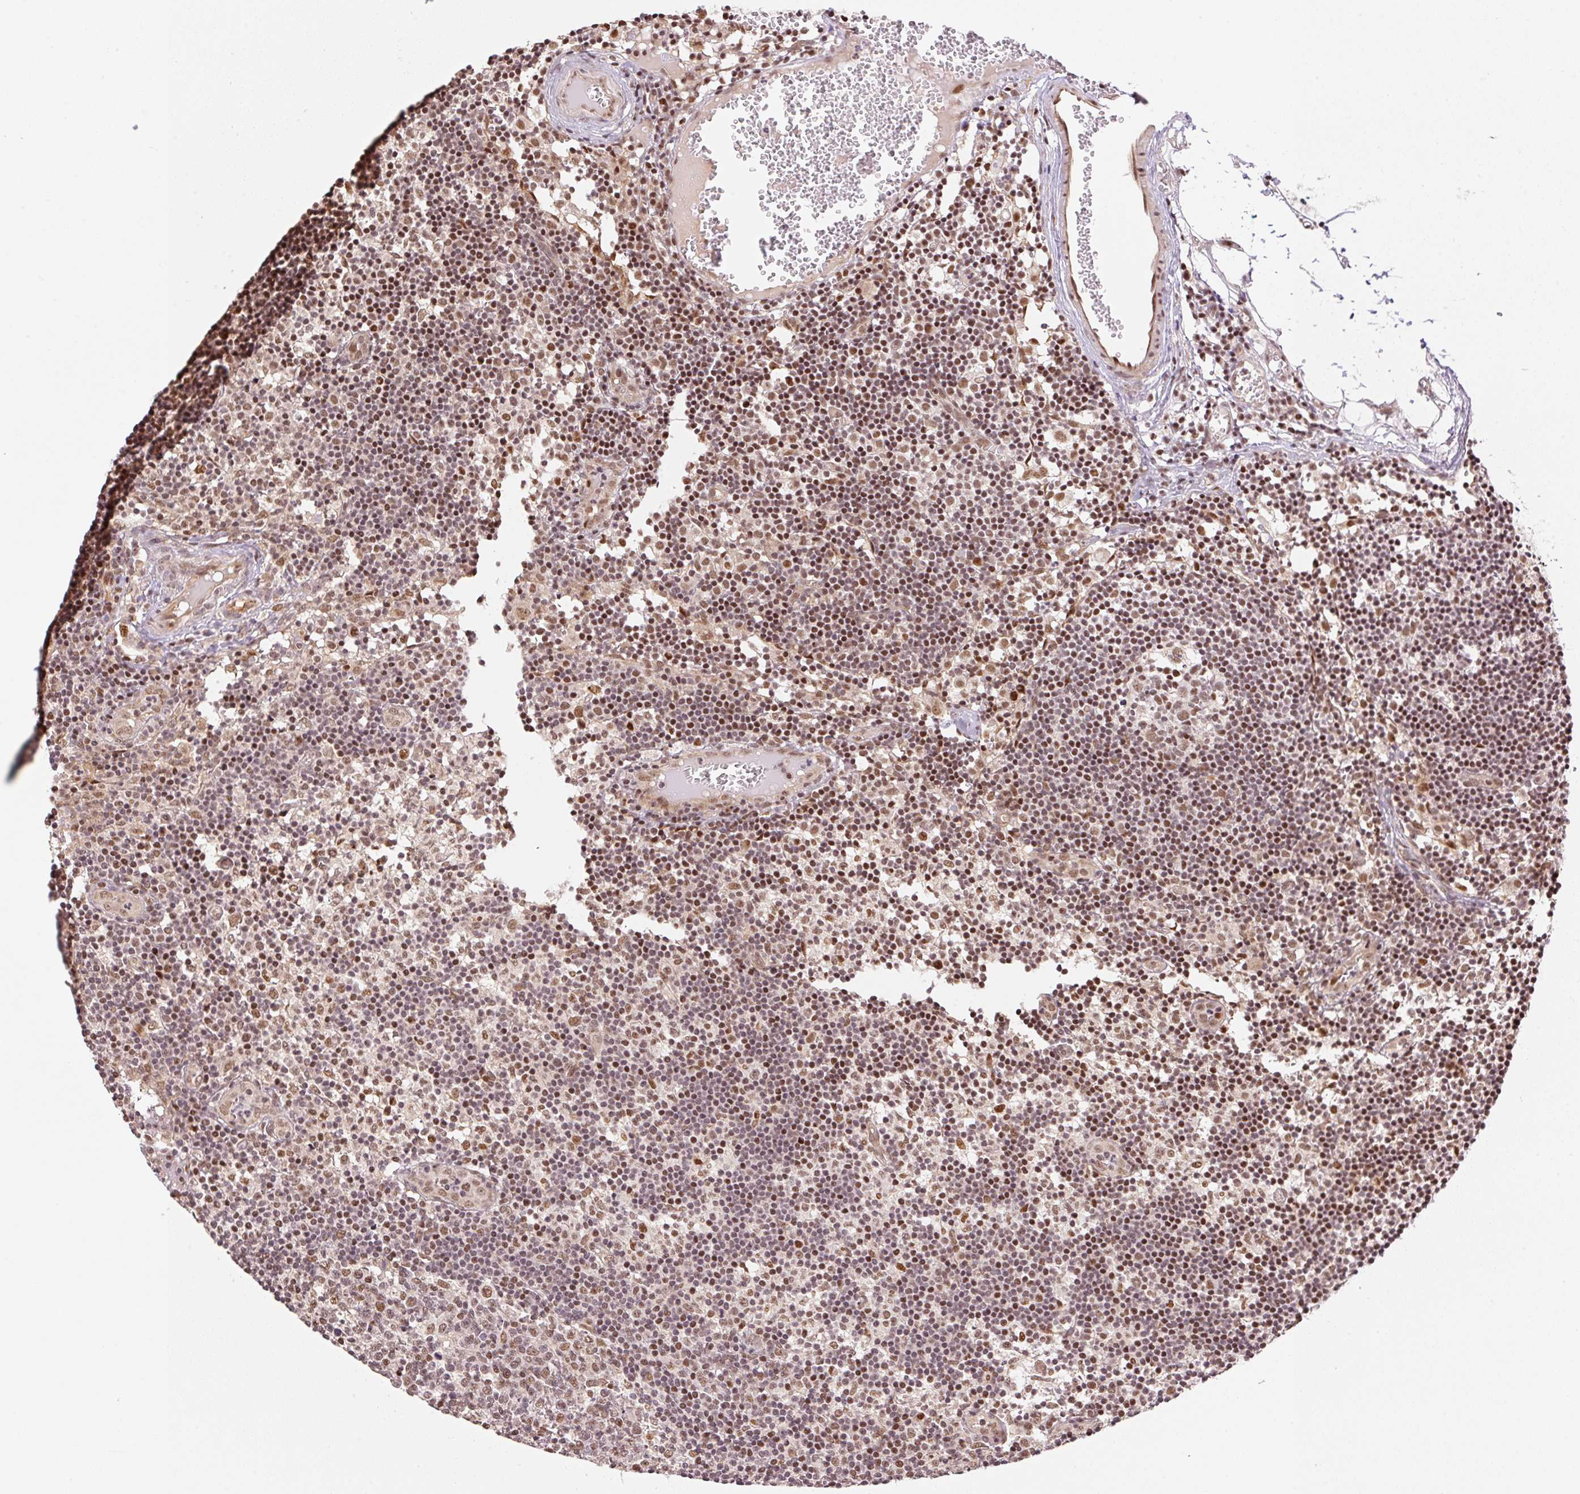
{"staining": {"intensity": "moderate", "quantity": "<25%", "location": "nuclear"}, "tissue": "lymph node", "cell_type": "Germinal center cells", "image_type": "normal", "snomed": [{"axis": "morphology", "description": "Normal tissue, NOS"}, {"axis": "topography", "description": "Lymph node"}], "caption": "This micrograph shows unremarkable lymph node stained with immunohistochemistry to label a protein in brown. The nuclear of germinal center cells show moderate positivity for the protein. Nuclei are counter-stained blue.", "gene": "INTS8", "patient": {"sex": "female", "age": 45}}